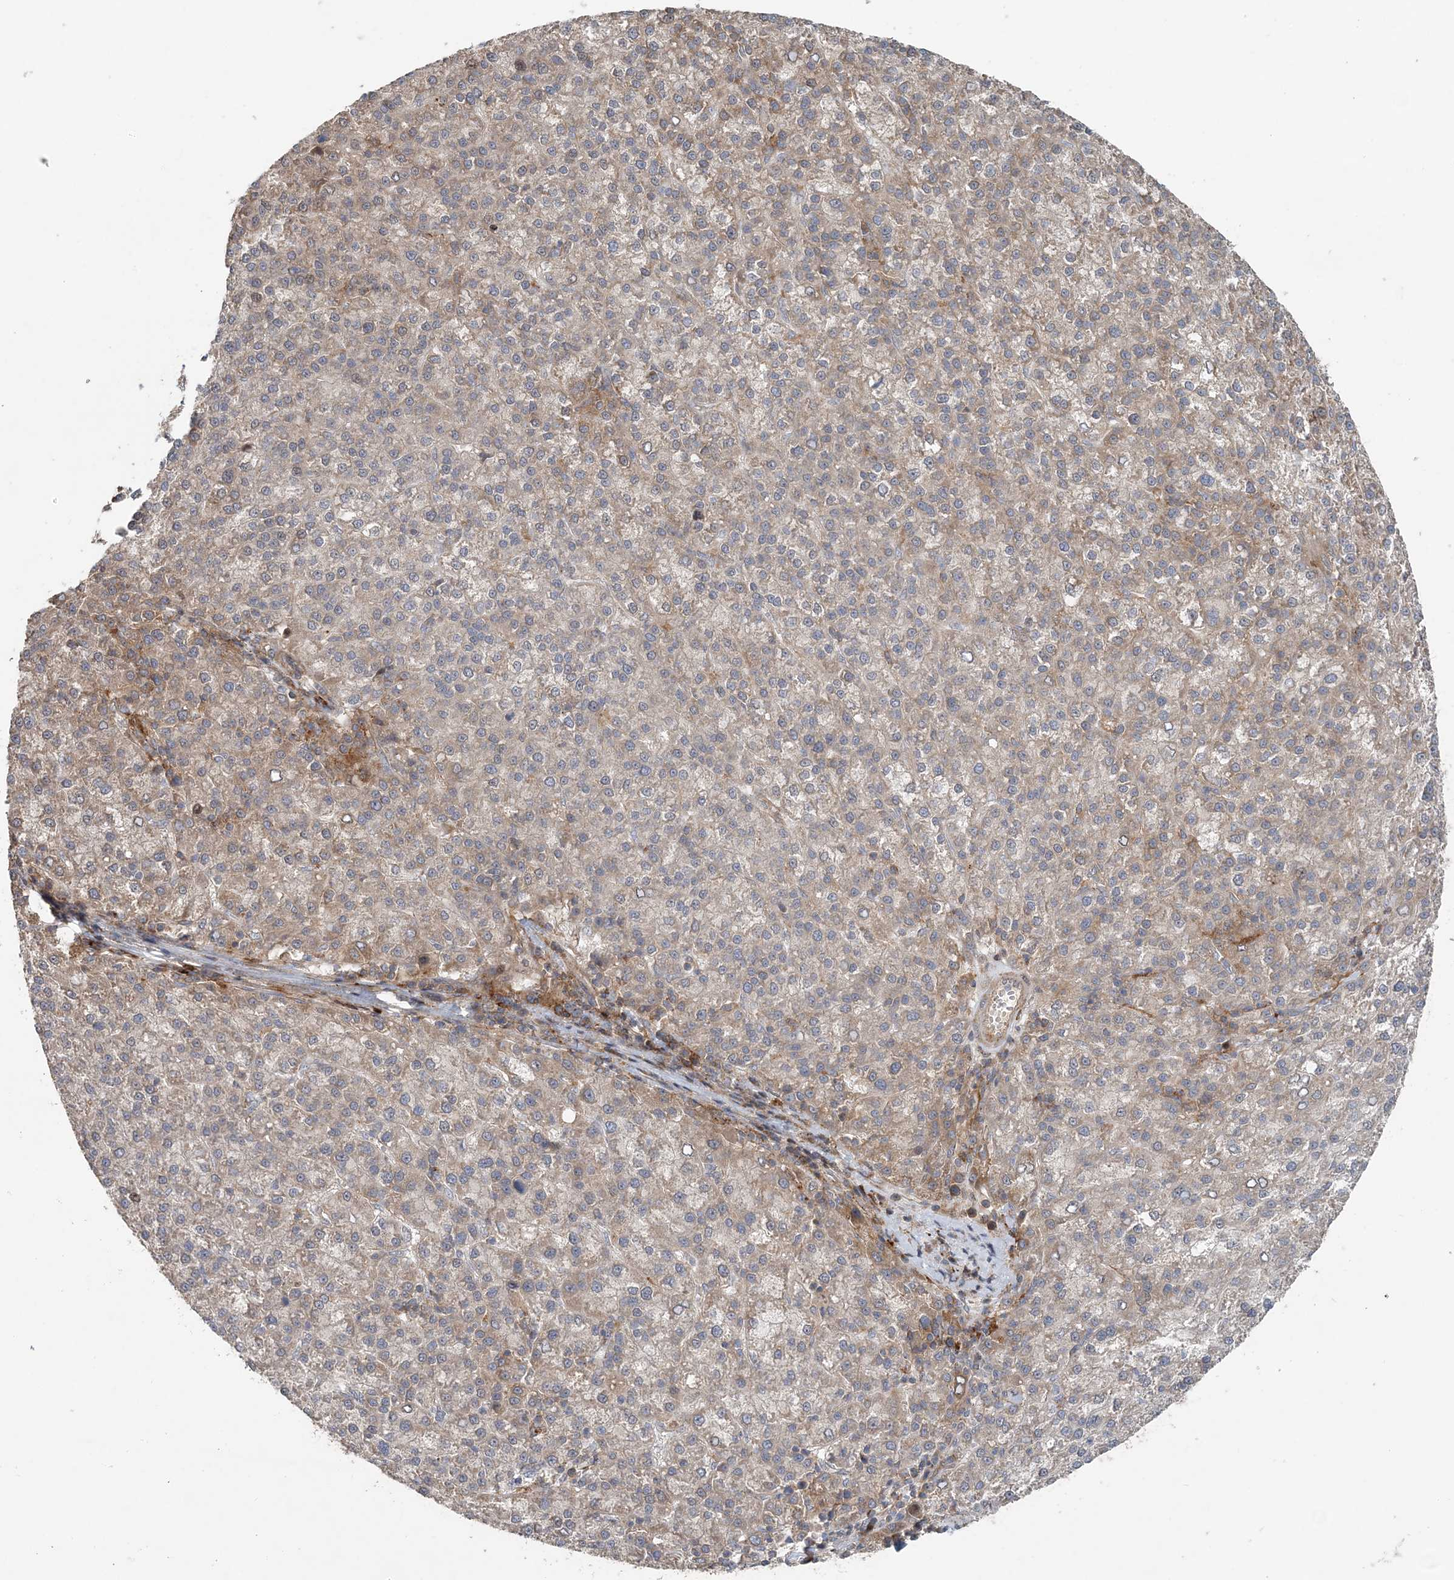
{"staining": {"intensity": "weak", "quantity": ">75%", "location": "cytoplasmic/membranous"}, "tissue": "liver cancer", "cell_type": "Tumor cells", "image_type": "cancer", "snomed": [{"axis": "morphology", "description": "Carcinoma, Hepatocellular, NOS"}, {"axis": "topography", "description": "Liver"}], "caption": "Protein expression by immunohistochemistry (IHC) shows weak cytoplasmic/membranous expression in about >75% of tumor cells in hepatocellular carcinoma (liver).", "gene": "MMUT", "patient": {"sex": "female", "age": 58}}